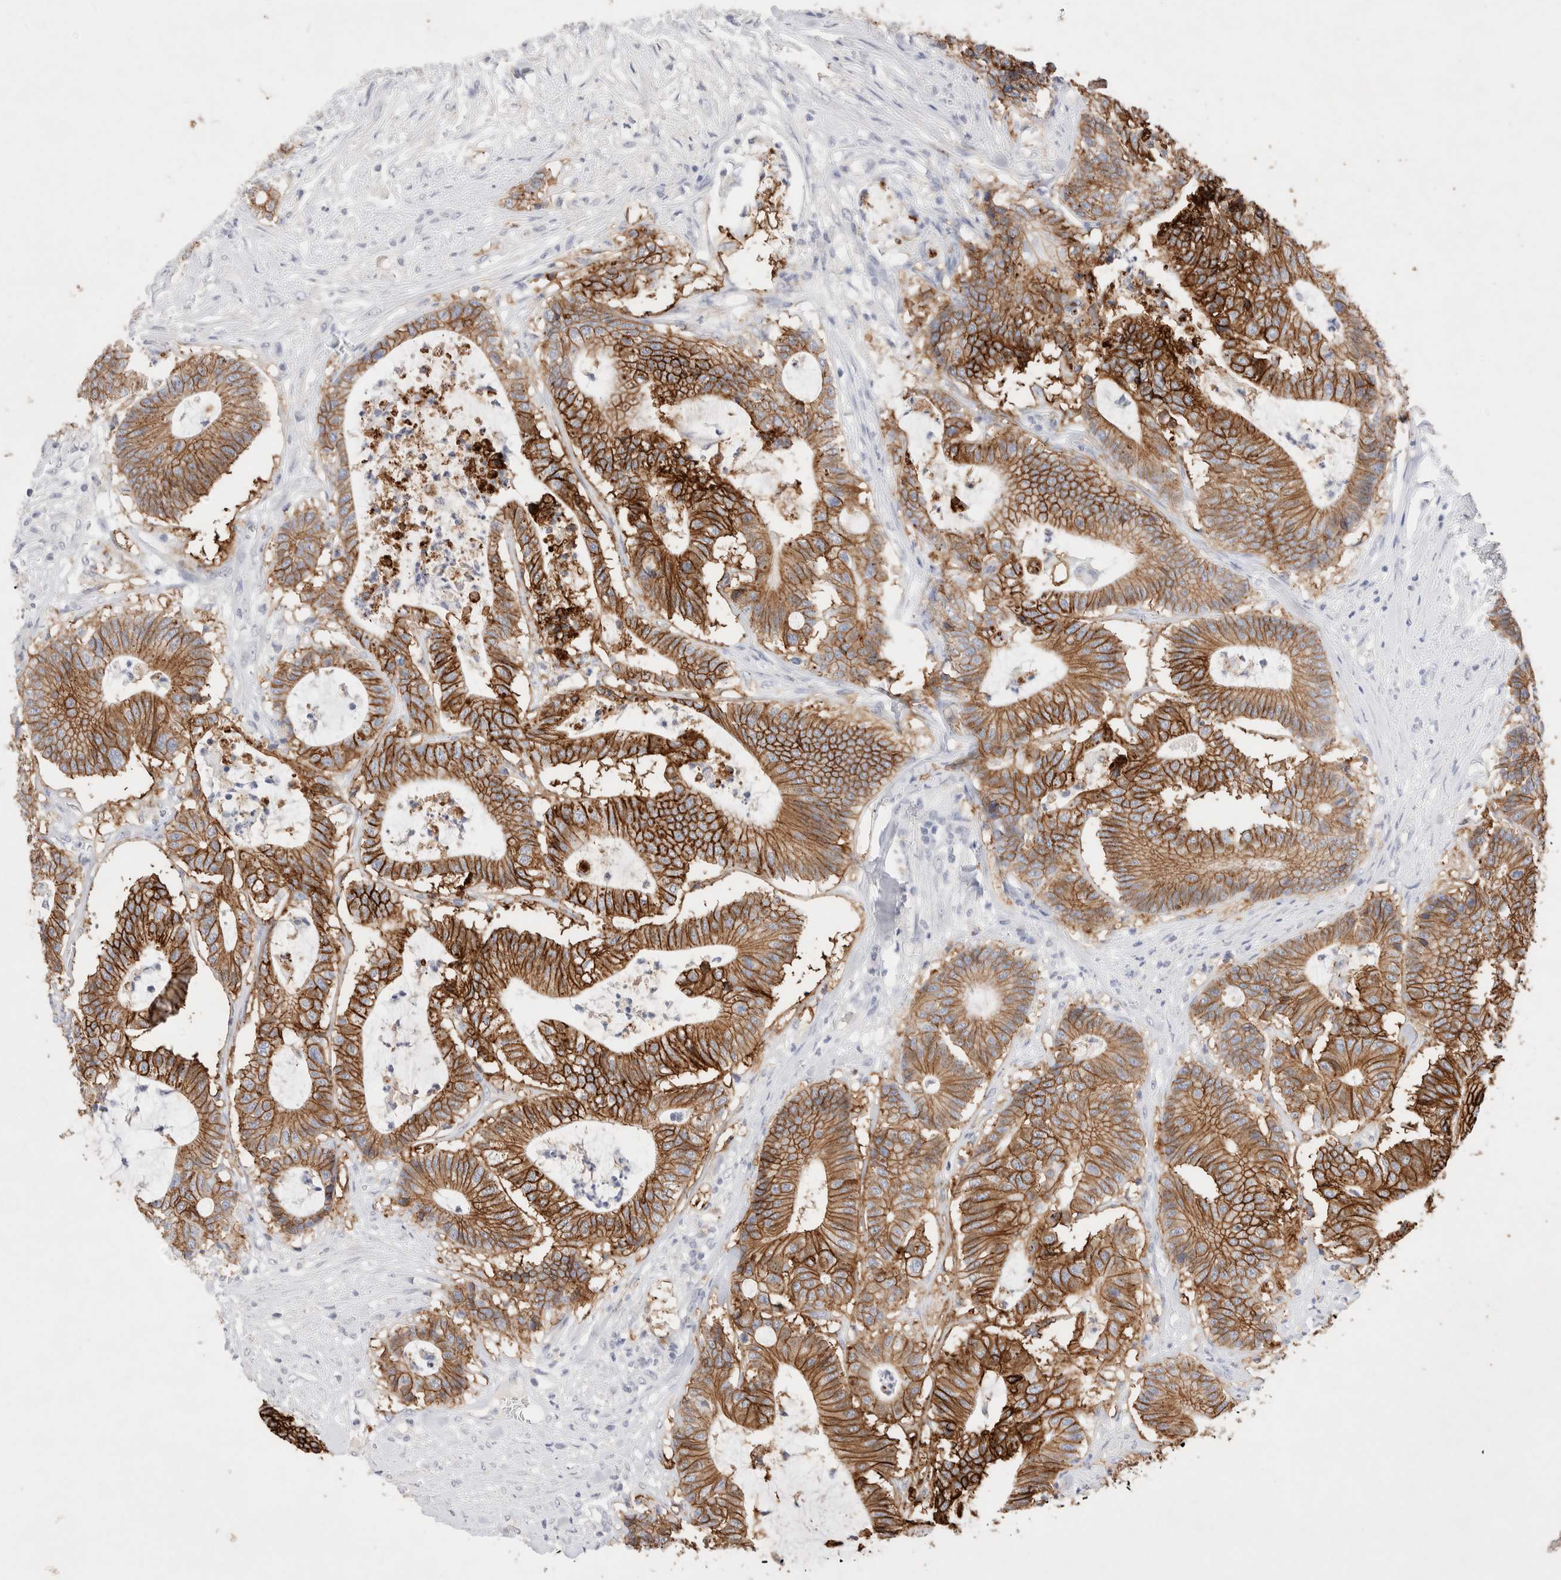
{"staining": {"intensity": "strong", "quantity": ">75%", "location": "cytoplasmic/membranous"}, "tissue": "colorectal cancer", "cell_type": "Tumor cells", "image_type": "cancer", "snomed": [{"axis": "morphology", "description": "Adenocarcinoma, NOS"}, {"axis": "topography", "description": "Colon"}], "caption": "Human colorectal adenocarcinoma stained with a protein marker exhibits strong staining in tumor cells.", "gene": "EPCAM", "patient": {"sex": "female", "age": 84}}